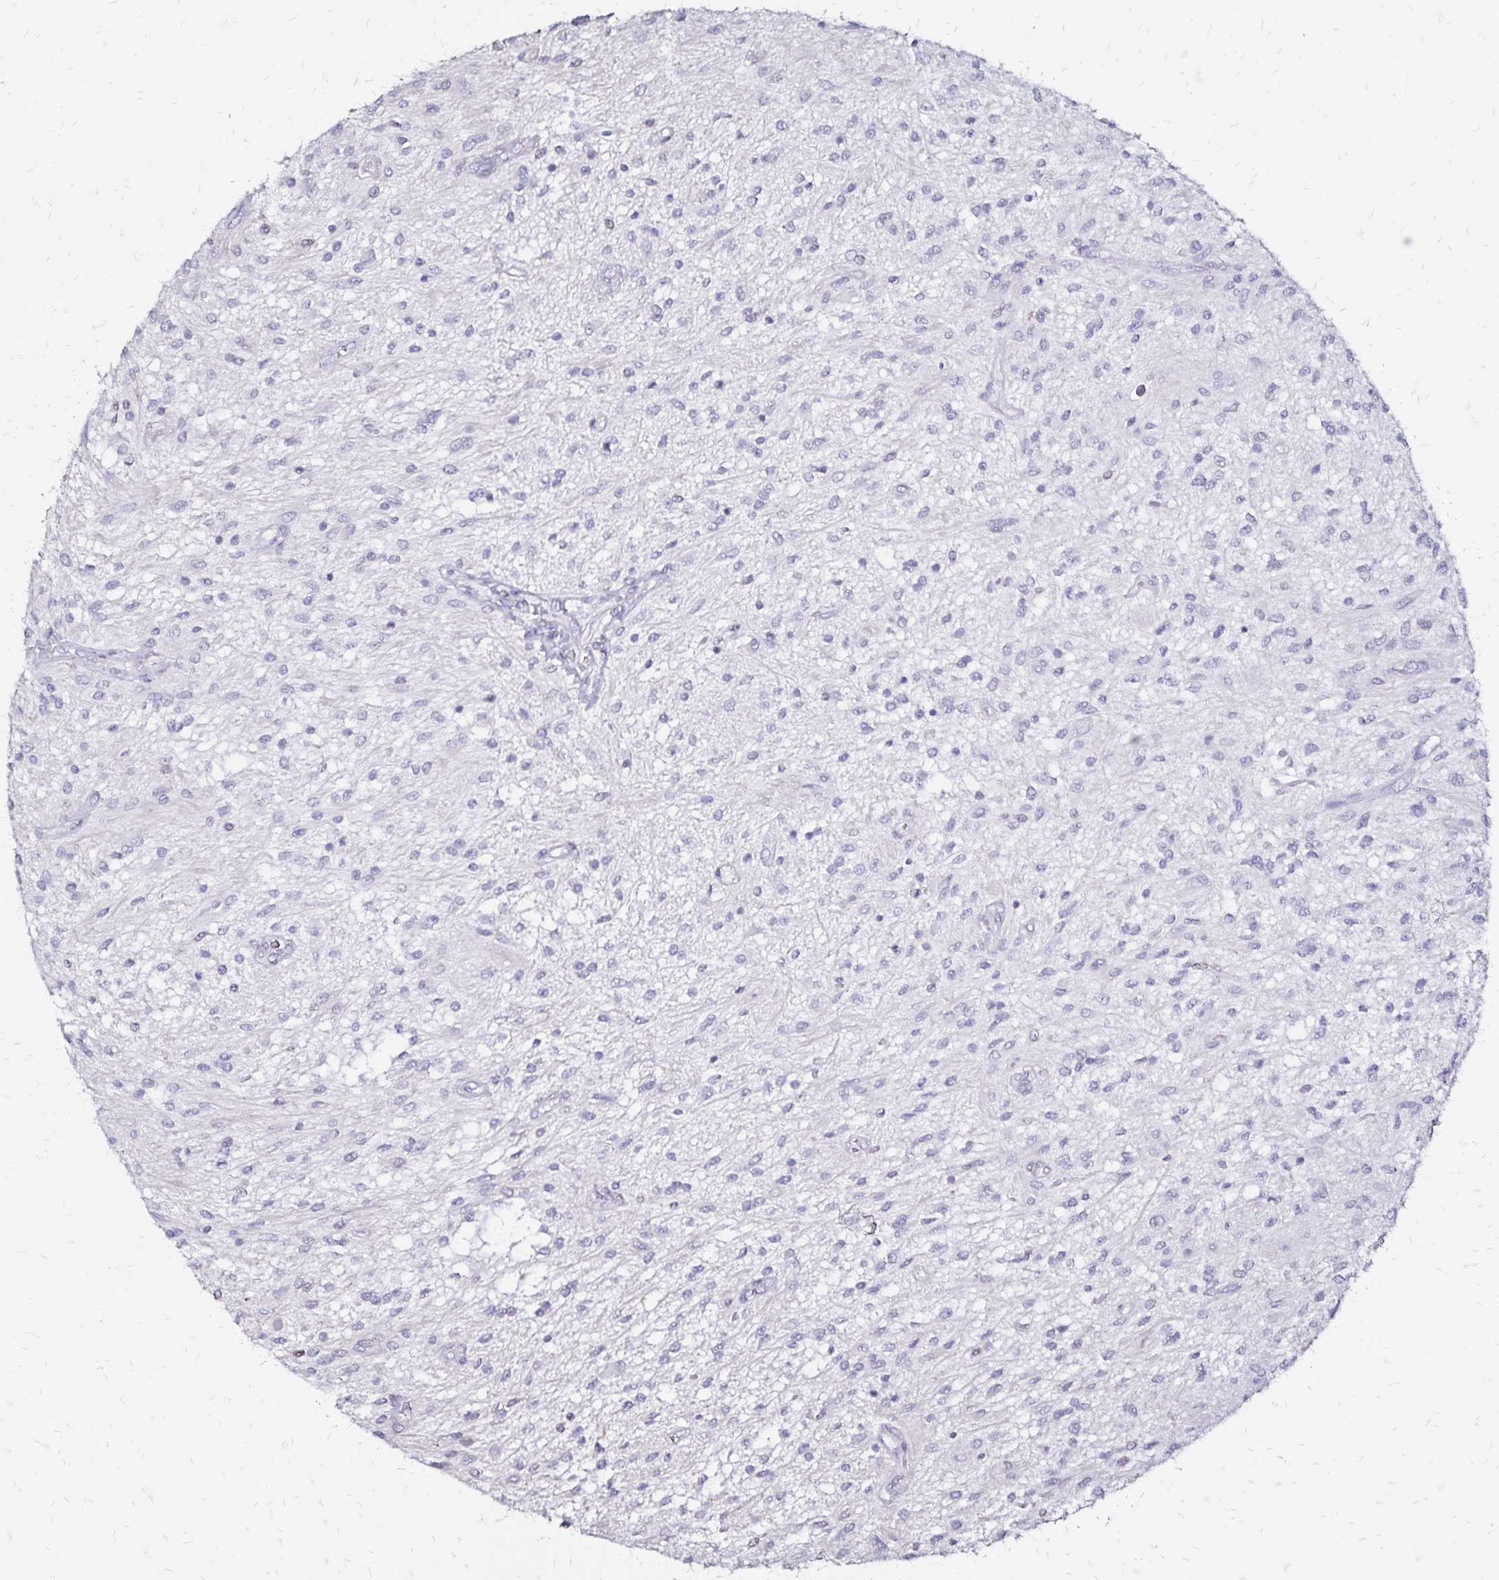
{"staining": {"intensity": "negative", "quantity": "none", "location": "none"}, "tissue": "glioma", "cell_type": "Tumor cells", "image_type": "cancer", "snomed": [{"axis": "morphology", "description": "Glioma, malignant, Low grade"}, {"axis": "topography", "description": "Cerebellum"}], "caption": "Glioma stained for a protein using immunohistochemistry (IHC) demonstrates no positivity tumor cells.", "gene": "SLC5A1", "patient": {"sex": "female", "age": 14}}